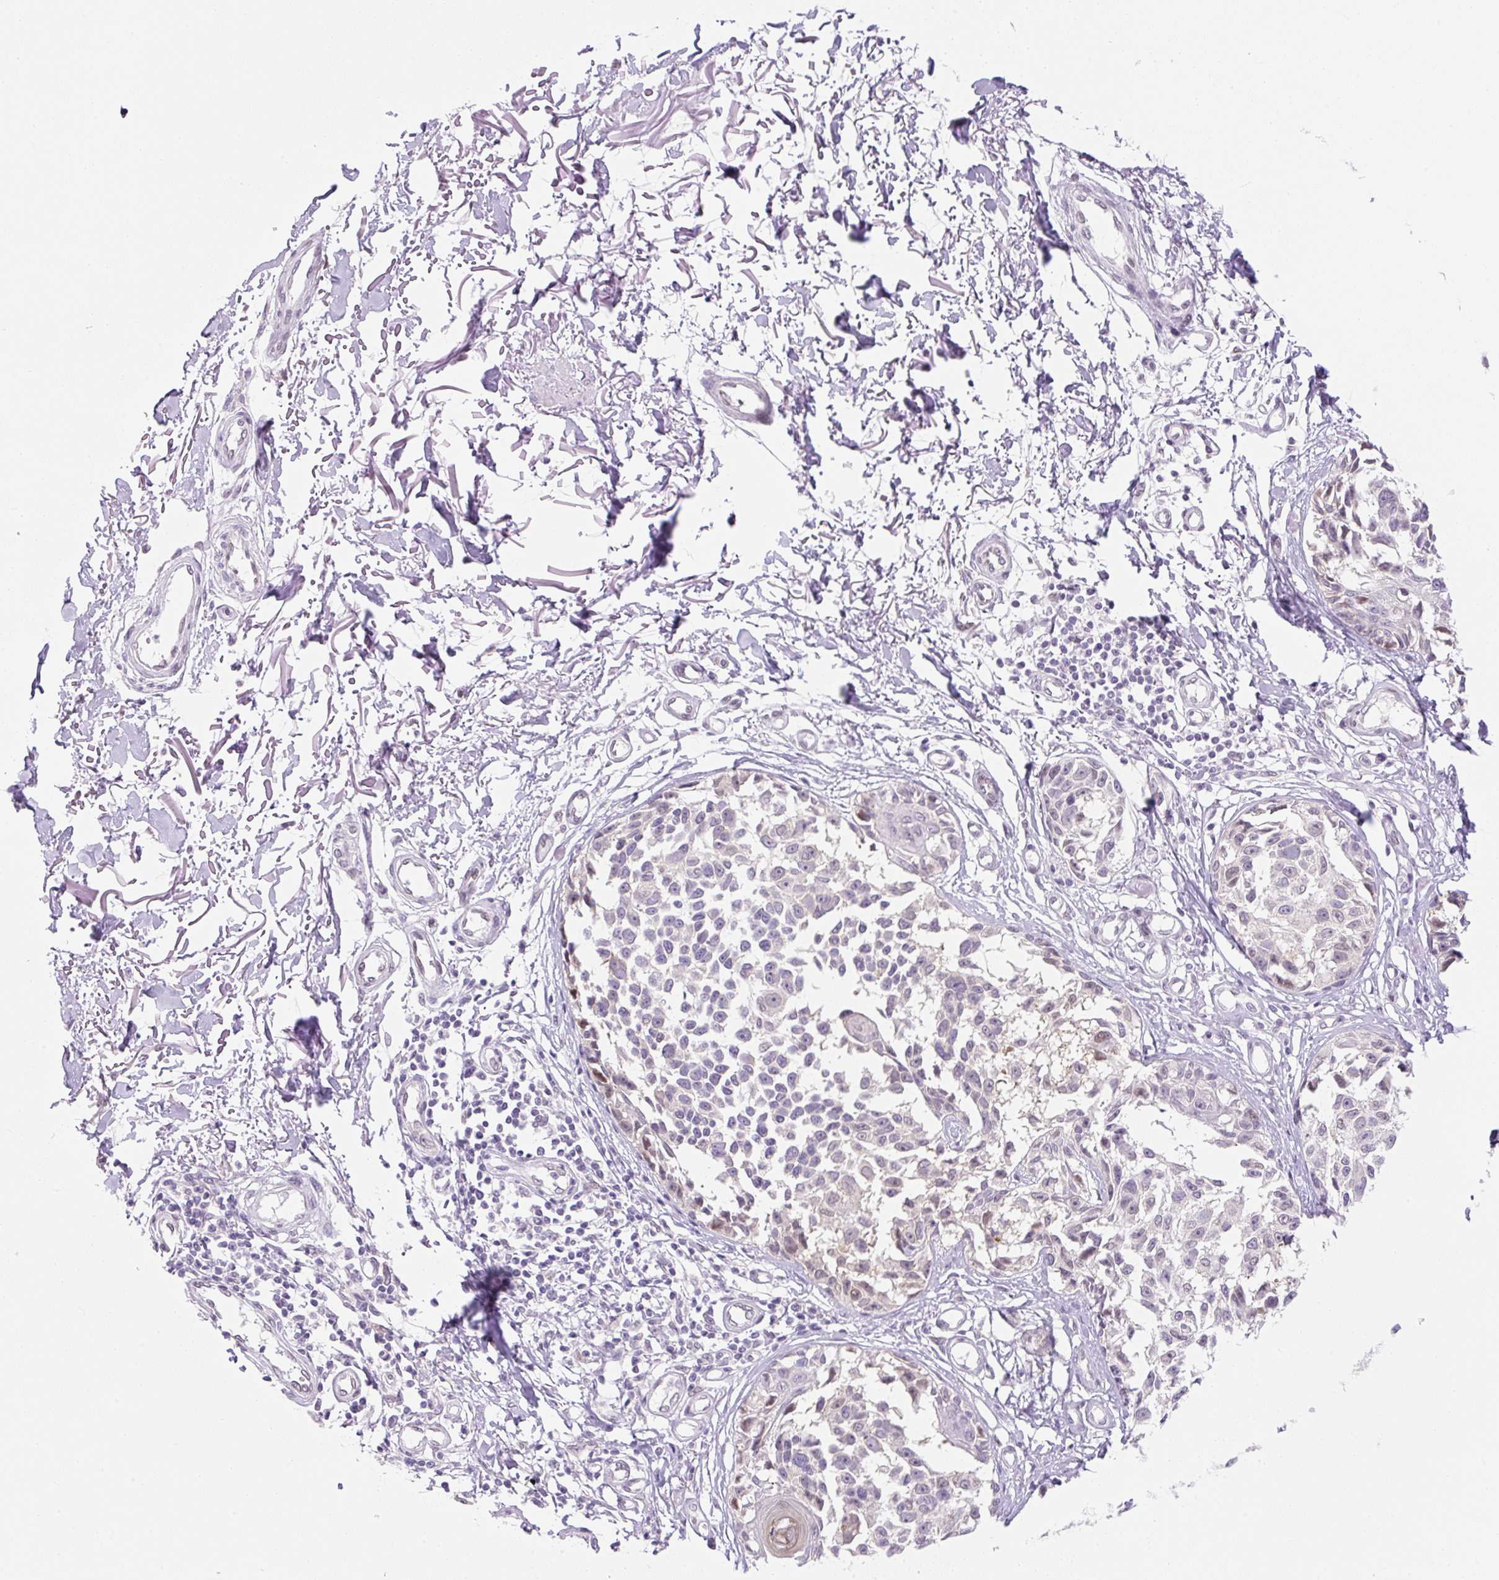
{"staining": {"intensity": "weak", "quantity": "<25%", "location": "nuclear"}, "tissue": "melanoma", "cell_type": "Tumor cells", "image_type": "cancer", "snomed": [{"axis": "morphology", "description": "Malignant melanoma, NOS"}, {"axis": "topography", "description": "Skin"}], "caption": "The IHC micrograph has no significant positivity in tumor cells of malignant melanoma tissue.", "gene": "SYNE3", "patient": {"sex": "male", "age": 73}}